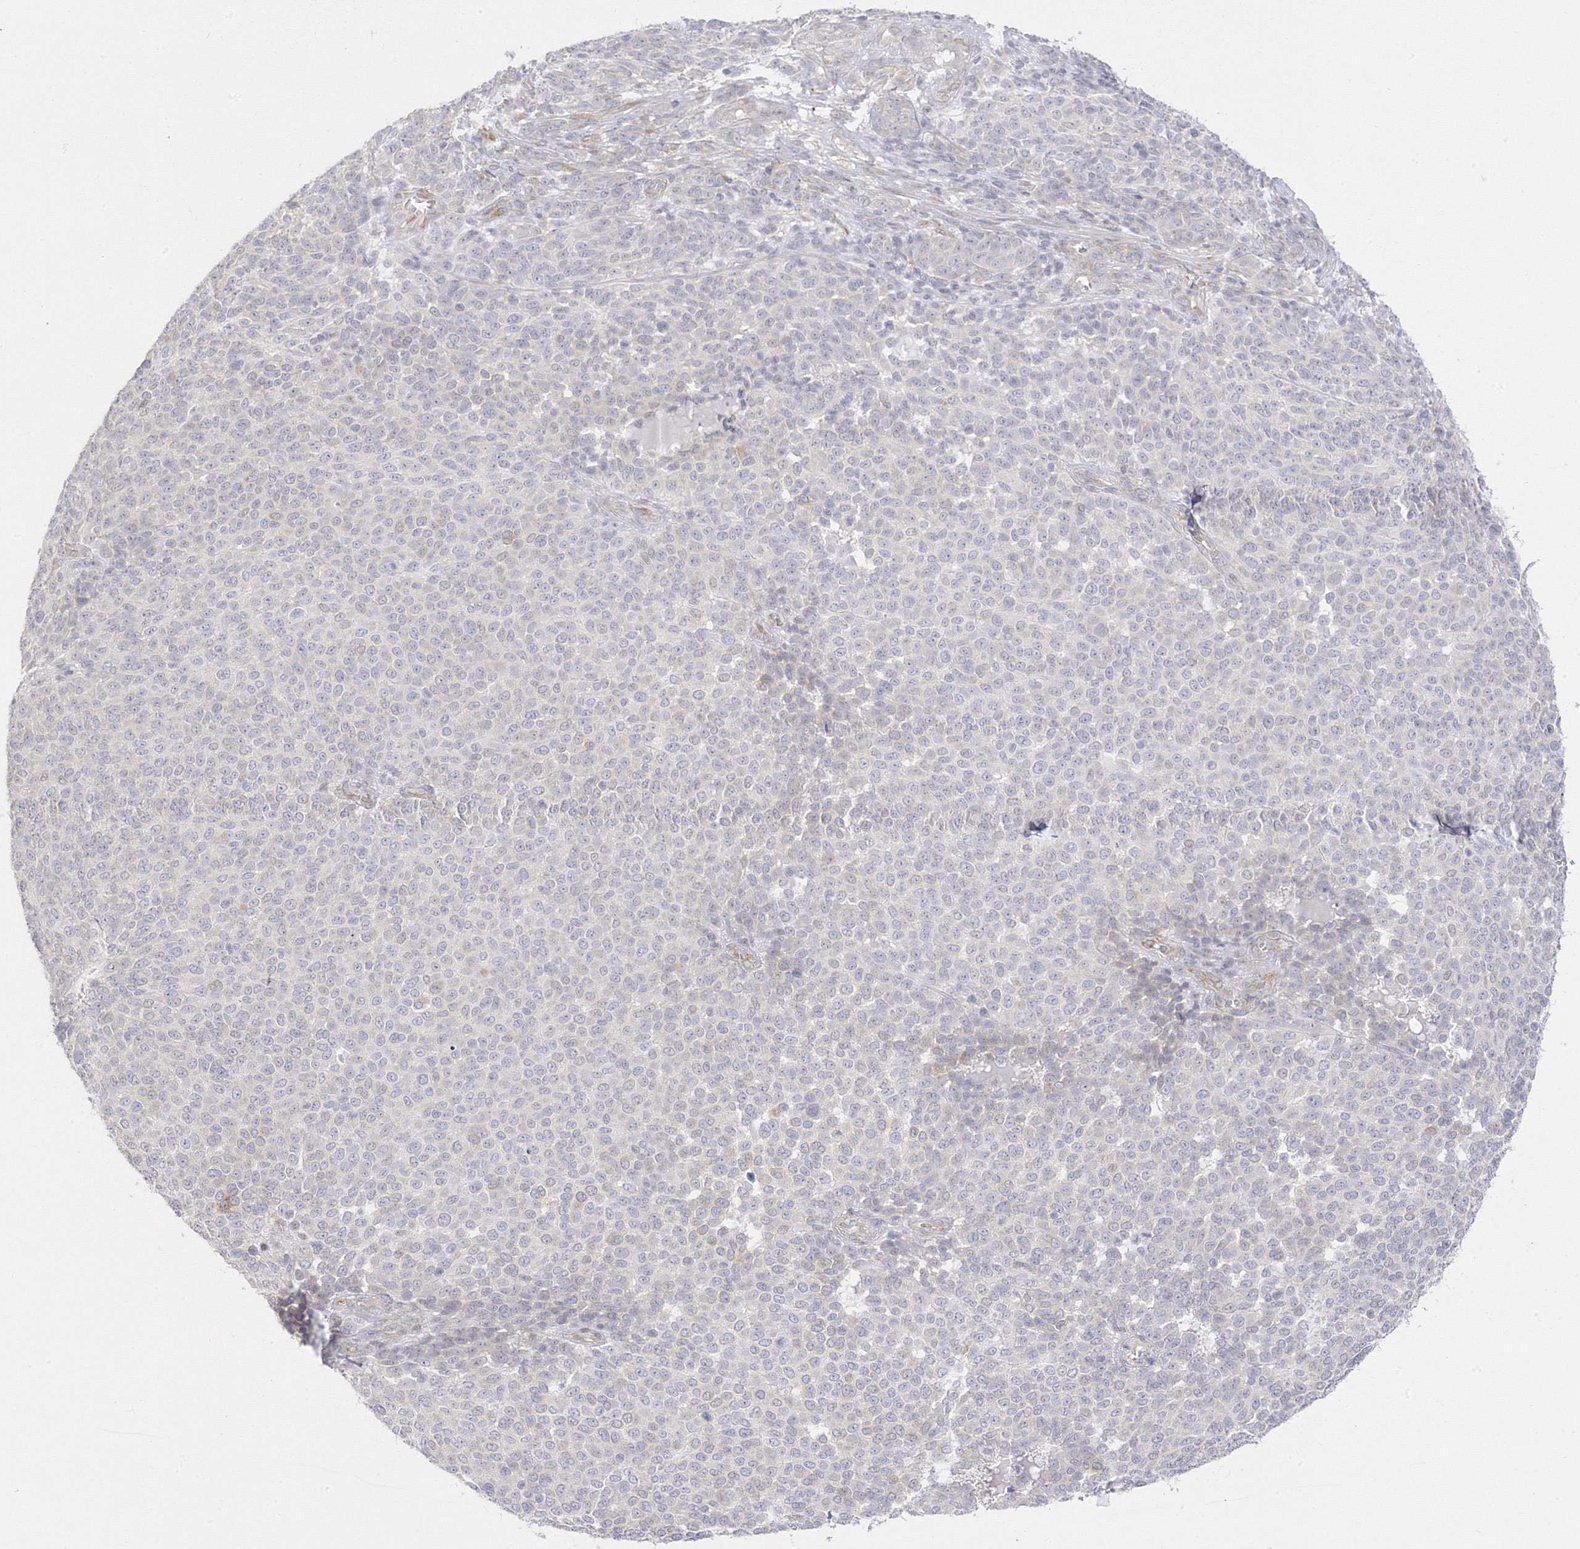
{"staining": {"intensity": "negative", "quantity": "none", "location": "none"}, "tissue": "melanoma", "cell_type": "Tumor cells", "image_type": "cancer", "snomed": [{"axis": "morphology", "description": "Malignant melanoma, NOS"}, {"axis": "topography", "description": "Skin"}], "caption": "DAB (3,3'-diaminobenzidine) immunohistochemical staining of human malignant melanoma displays no significant expression in tumor cells.", "gene": "C2CD2", "patient": {"sex": "male", "age": 49}}